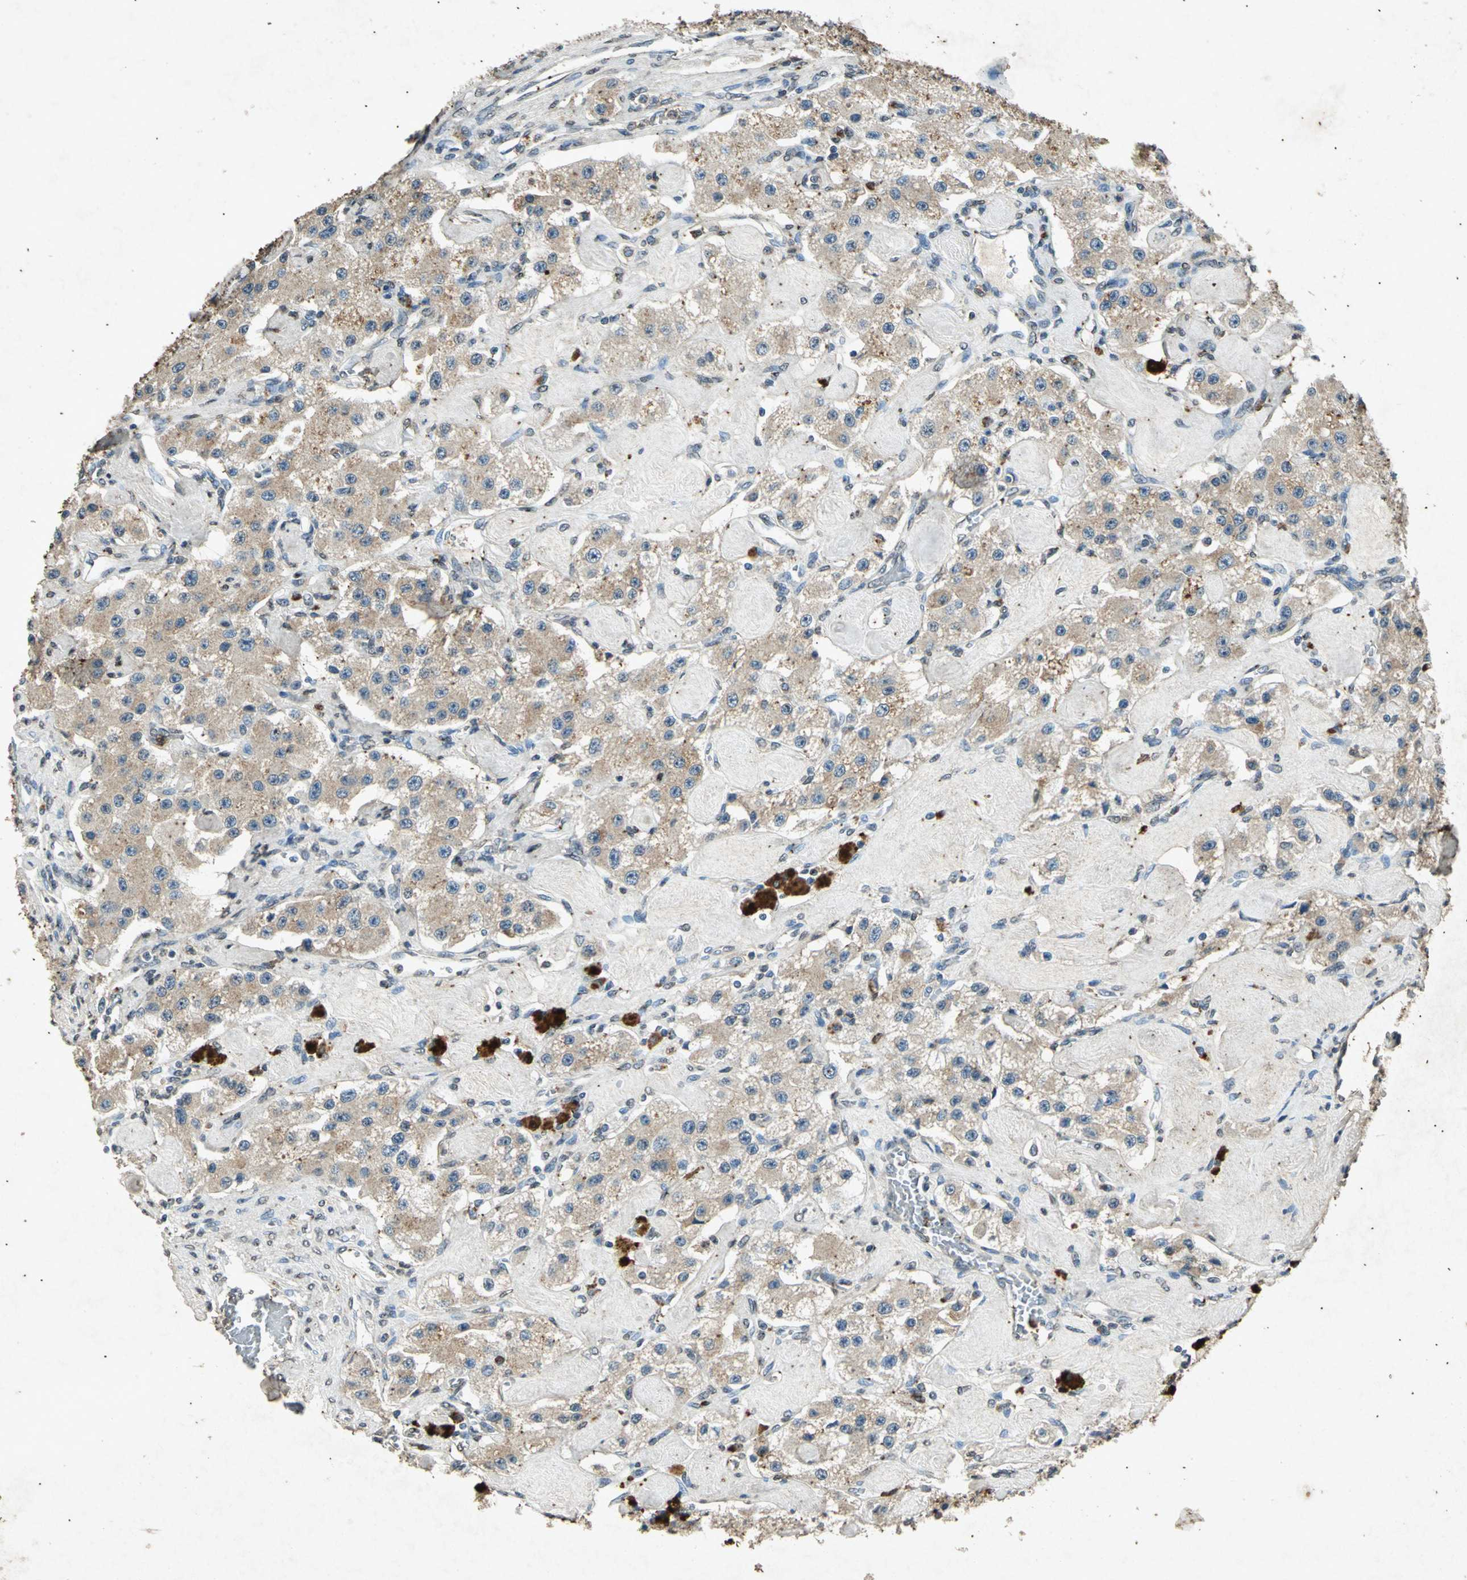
{"staining": {"intensity": "negative", "quantity": "none", "location": "none"}, "tissue": "carcinoid", "cell_type": "Tumor cells", "image_type": "cancer", "snomed": [{"axis": "morphology", "description": "Carcinoid, malignant, NOS"}, {"axis": "topography", "description": "Pancreas"}], "caption": "Photomicrograph shows no significant protein expression in tumor cells of malignant carcinoid.", "gene": "PSEN1", "patient": {"sex": "male", "age": 41}}